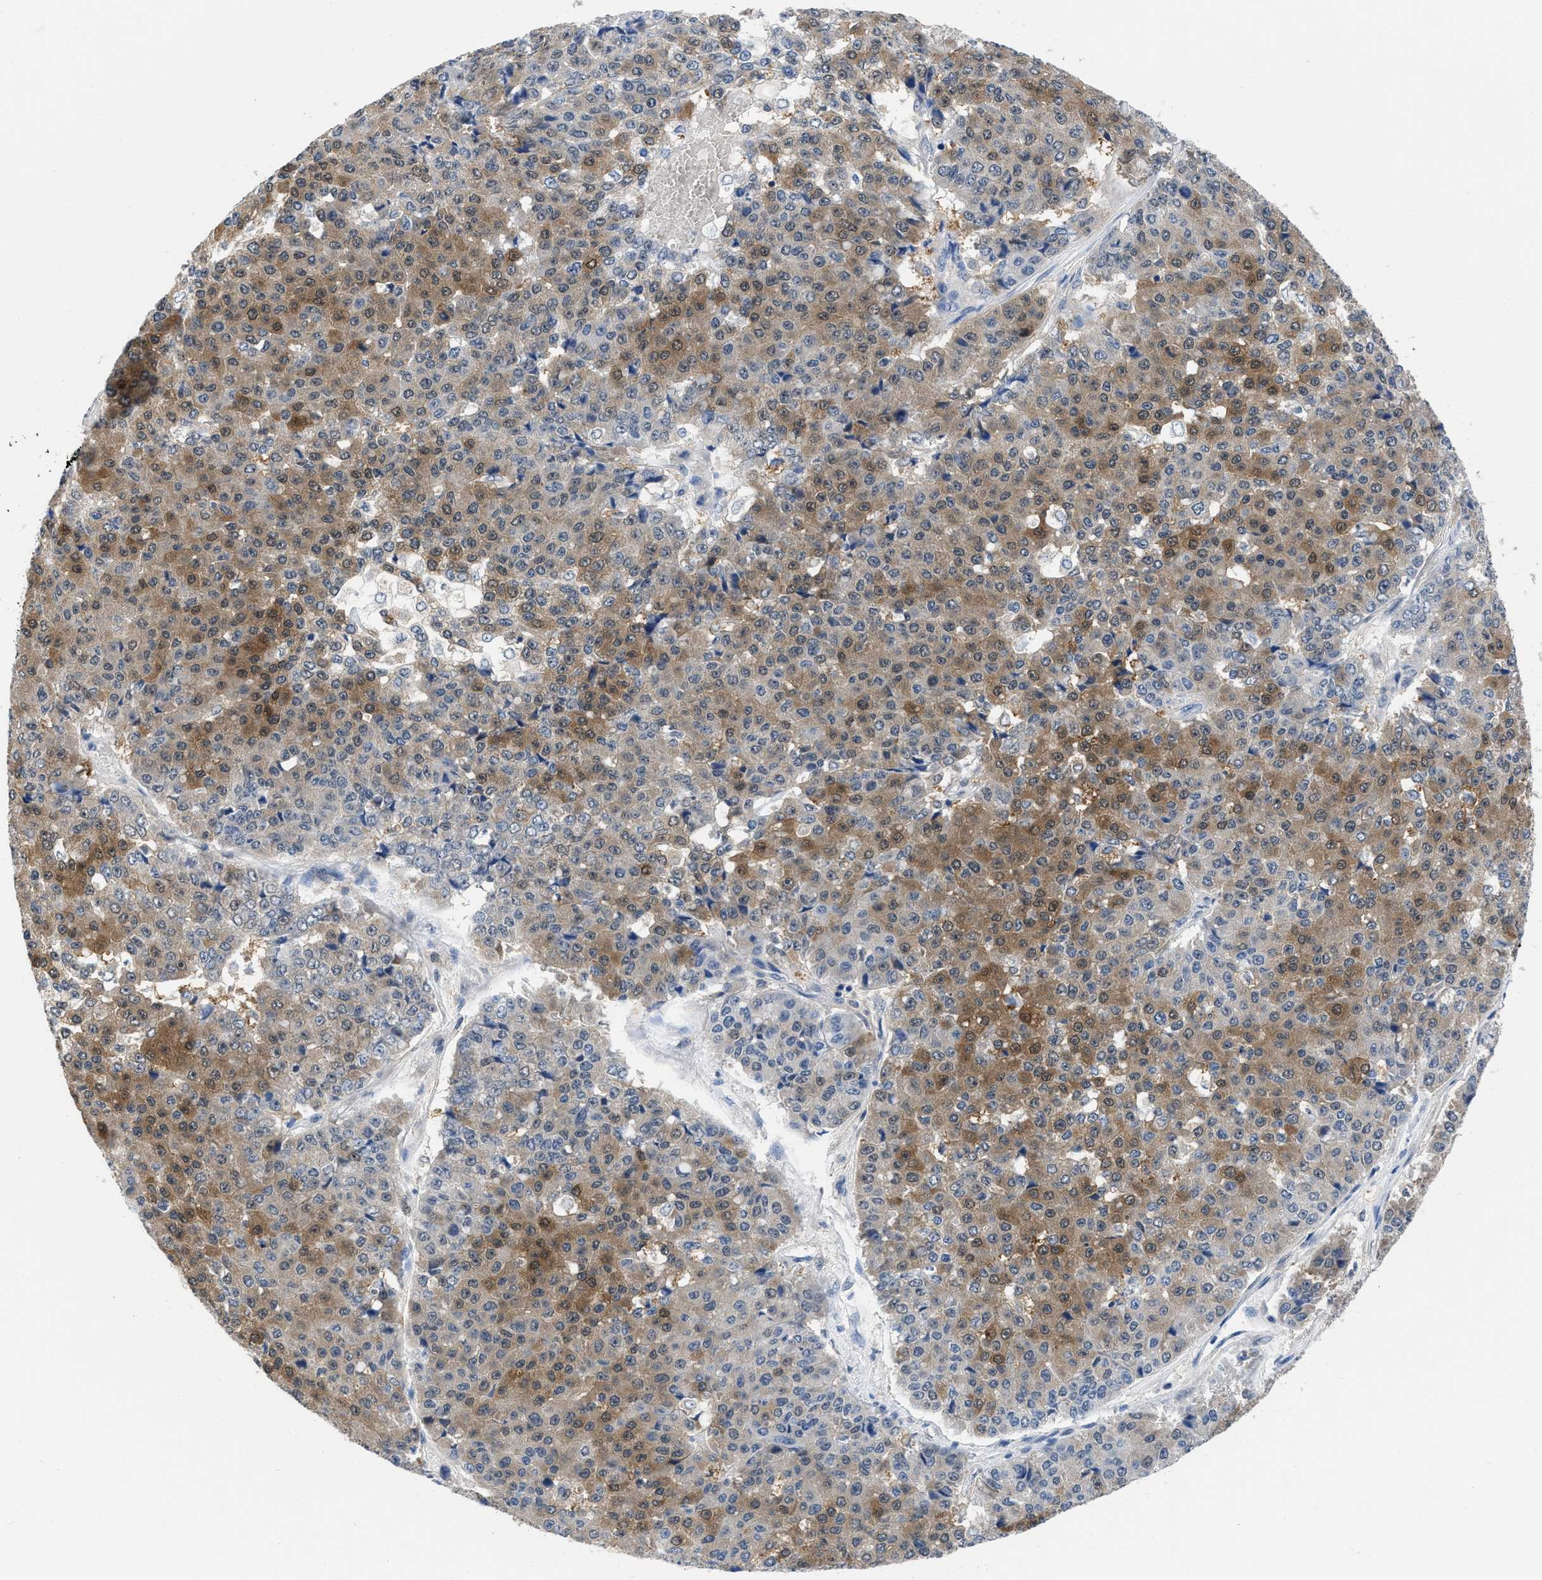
{"staining": {"intensity": "moderate", "quantity": ">75%", "location": "cytoplasmic/membranous,nuclear"}, "tissue": "pancreatic cancer", "cell_type": "Tumor cells", "image_type": "cancer", "snomed": [{"axis": "morphology", "description": "Adenocarcinoma, NOS"}, {"axis": "topography", "description": "Pancreas"}], "caption": "Pancreatic cancer (adenocarcinoma) stained with a brown dye exhibits moderate cytoplasmic/membranous and nuclear positive positivity in about >75% of tumor cells.", "gene": "CBR1", "patient": {"sex": "male", "age": 50}}